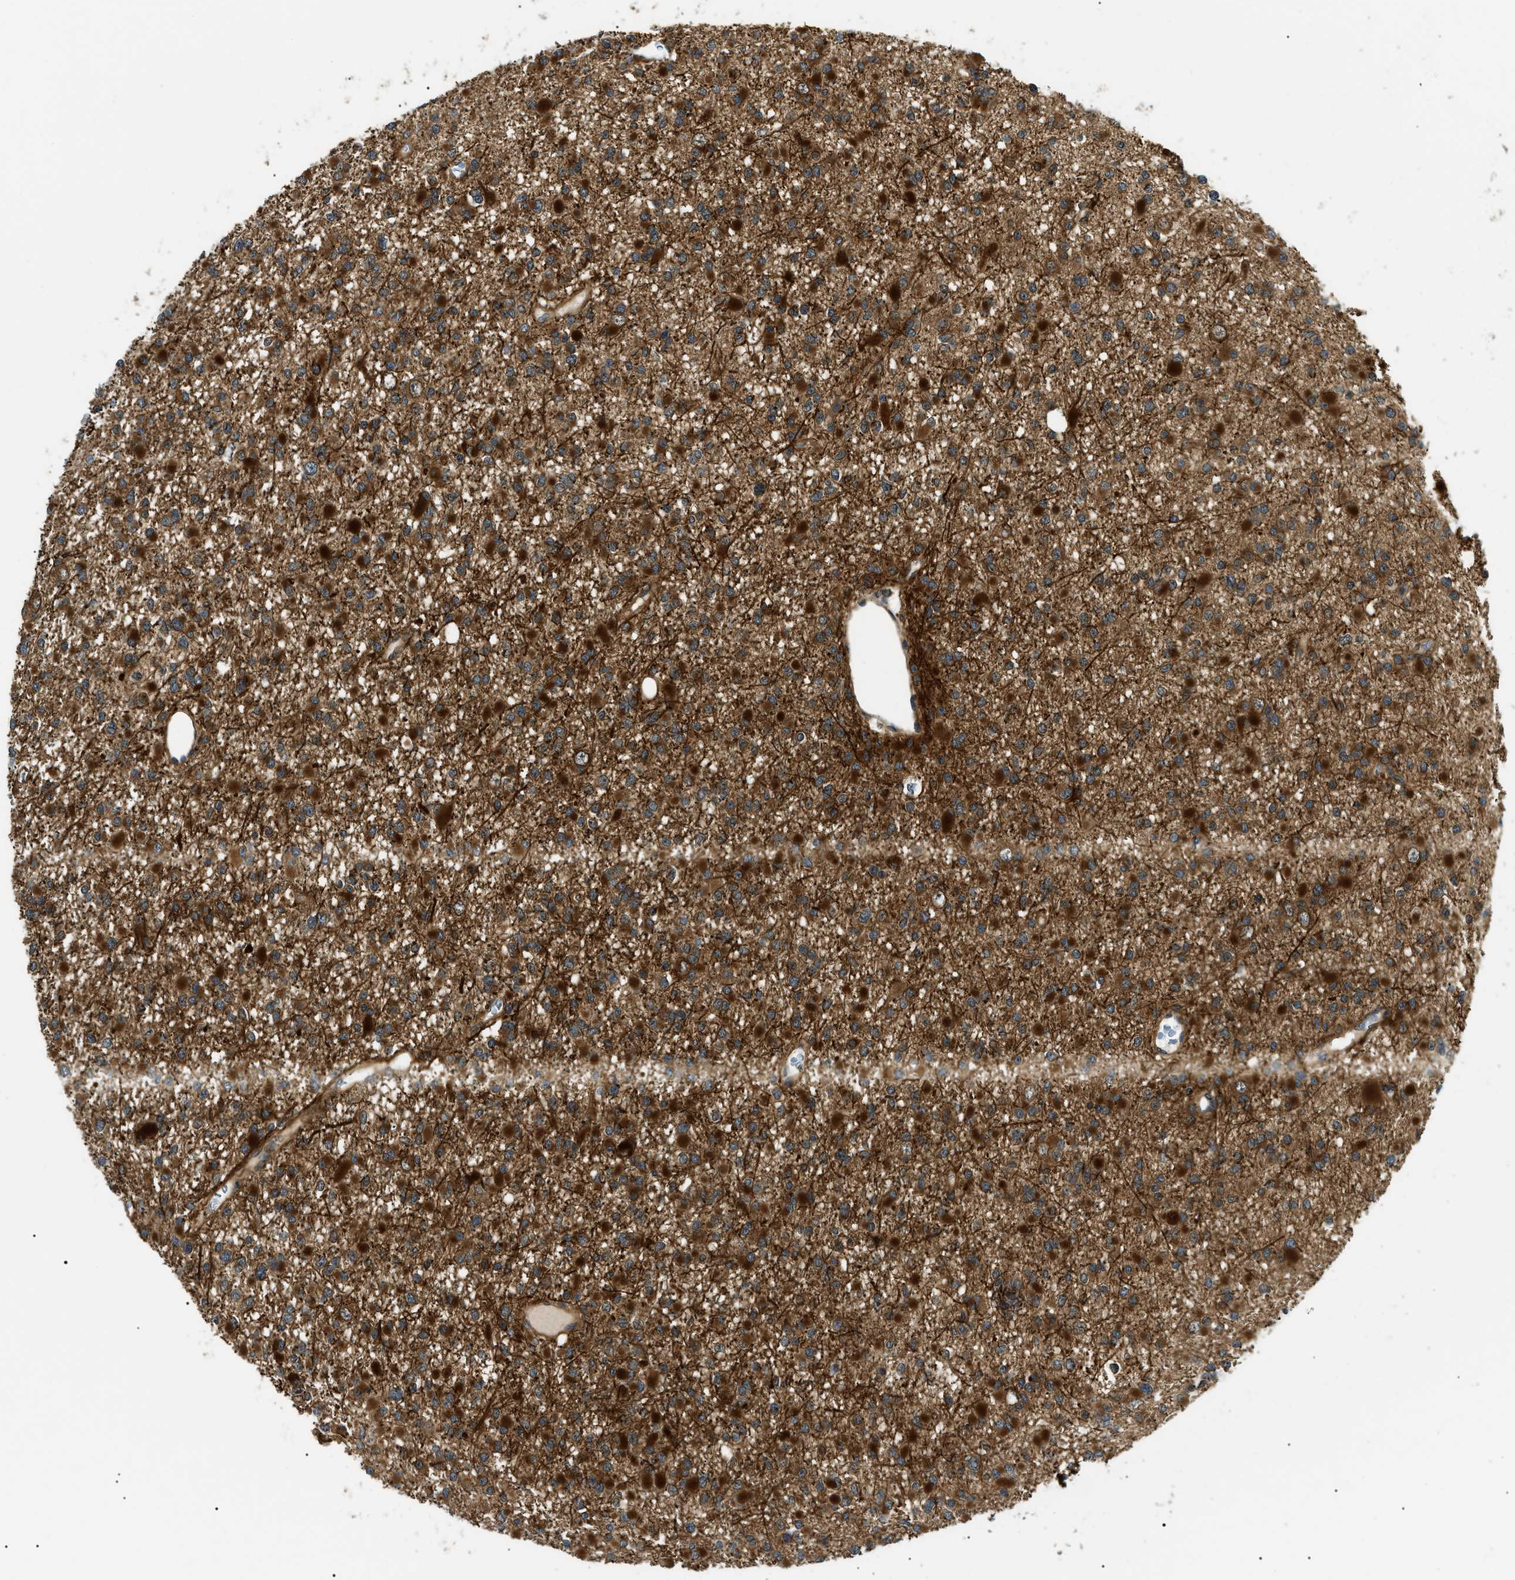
{"staining": {"intensity": "strong", "quantity": ">75%", "location": "cytoplasmic/membranous"}, "tissue": "glioma", "cell_type": "Tumor cells", "image_type": "cancer", "snomed": [{"axis": "morphology", "description": "Glioma, malignant, Low grade"}, {"axis": "topography", "description": "Brain"}], "caption": "Malignant low-grade glioma stained with DAB IHC shows high levels of strong cytoplasmic/membranous expression in about >75% of tumor cells.", "gene": "ATP6AP1", "patient": {"sex": "female", "age": 22}}